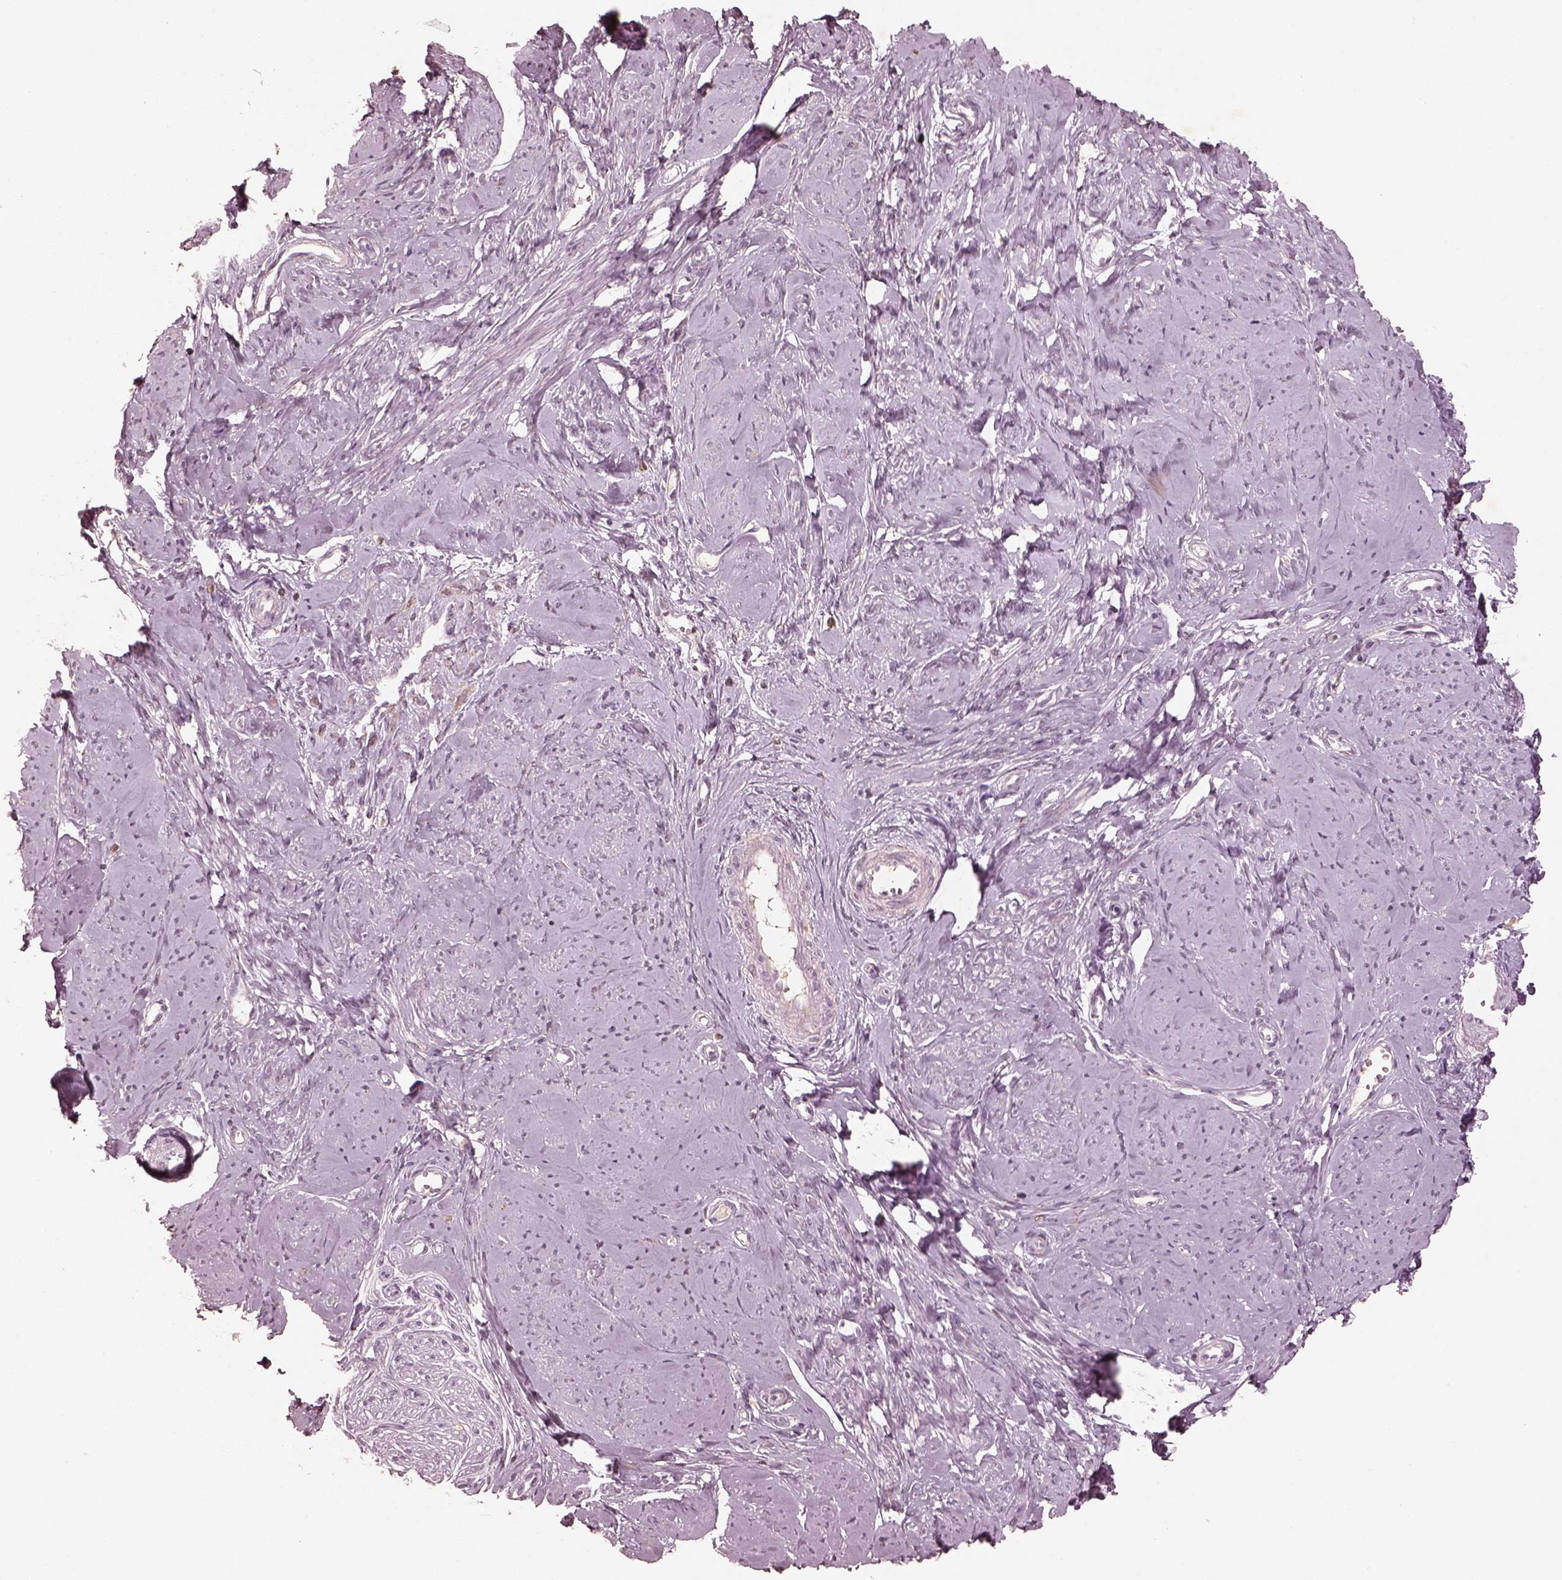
{"staining": {"intensity": "weak", "quantity": "<25%", "location": "cytoplasmic/membranous"}, "tissue": "smooth muscle", "cell_type": "Smooth muscle cells", "image_type": "normal", "snomed": [{"axis": "morphology", "description": "Normal tissue, NOS"}, {"axis": "topography", "description": "Smooth muscle"}], "caption": "Smooth muscle cells are negative for brown protein staining in benign smooth muscle. (Stains: DAB immunohistochemistry with hematoxylin counter stain, Microscopy: brightfield microscopy at high magnification).", "gene": "MADCAM1", "patient": {"sex": "female", "age": 48}}